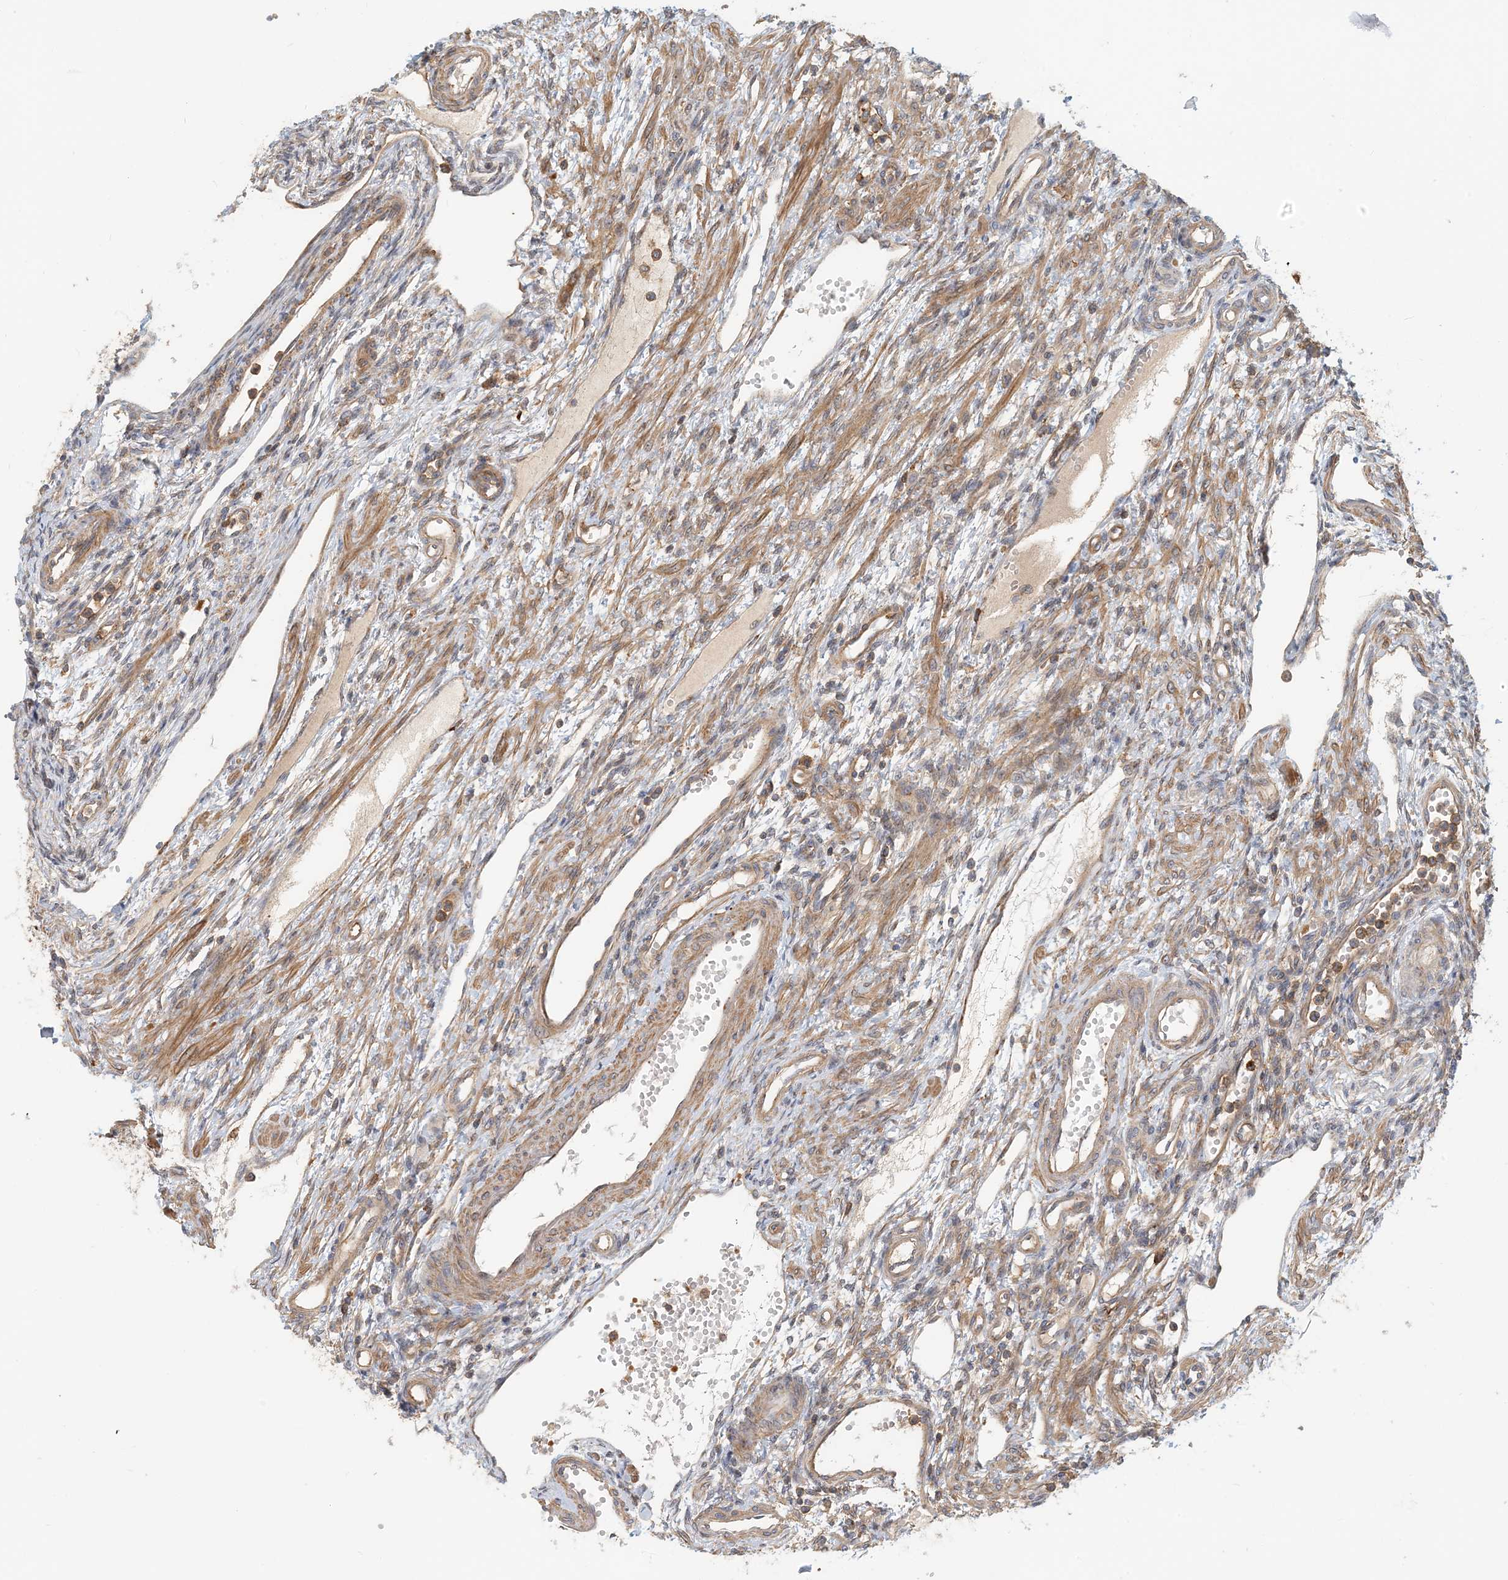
{"staining": {"intensity": "moderate", "quantity": ">75%", "location": "cytoplasmic/membranous"}, "tissue": "ovary", "cell_type": "Follicle cells", "image_type": "normal", "snomed": [{"axis": "morphology", "description": "Normal tissue, NOS"}, {"axis": "morphology", "description": "Cyst, NOS"}, {"axis": "topography", "description": "Ovary"}], "caption": "Ovary was stained to show a protein in brown. There is medium levels of moderate cytoplasmic/membranous positivity in about >75% of follicle cells.", "gene": "COLEC11", "patient": {"sex": "female", "age": 33}}